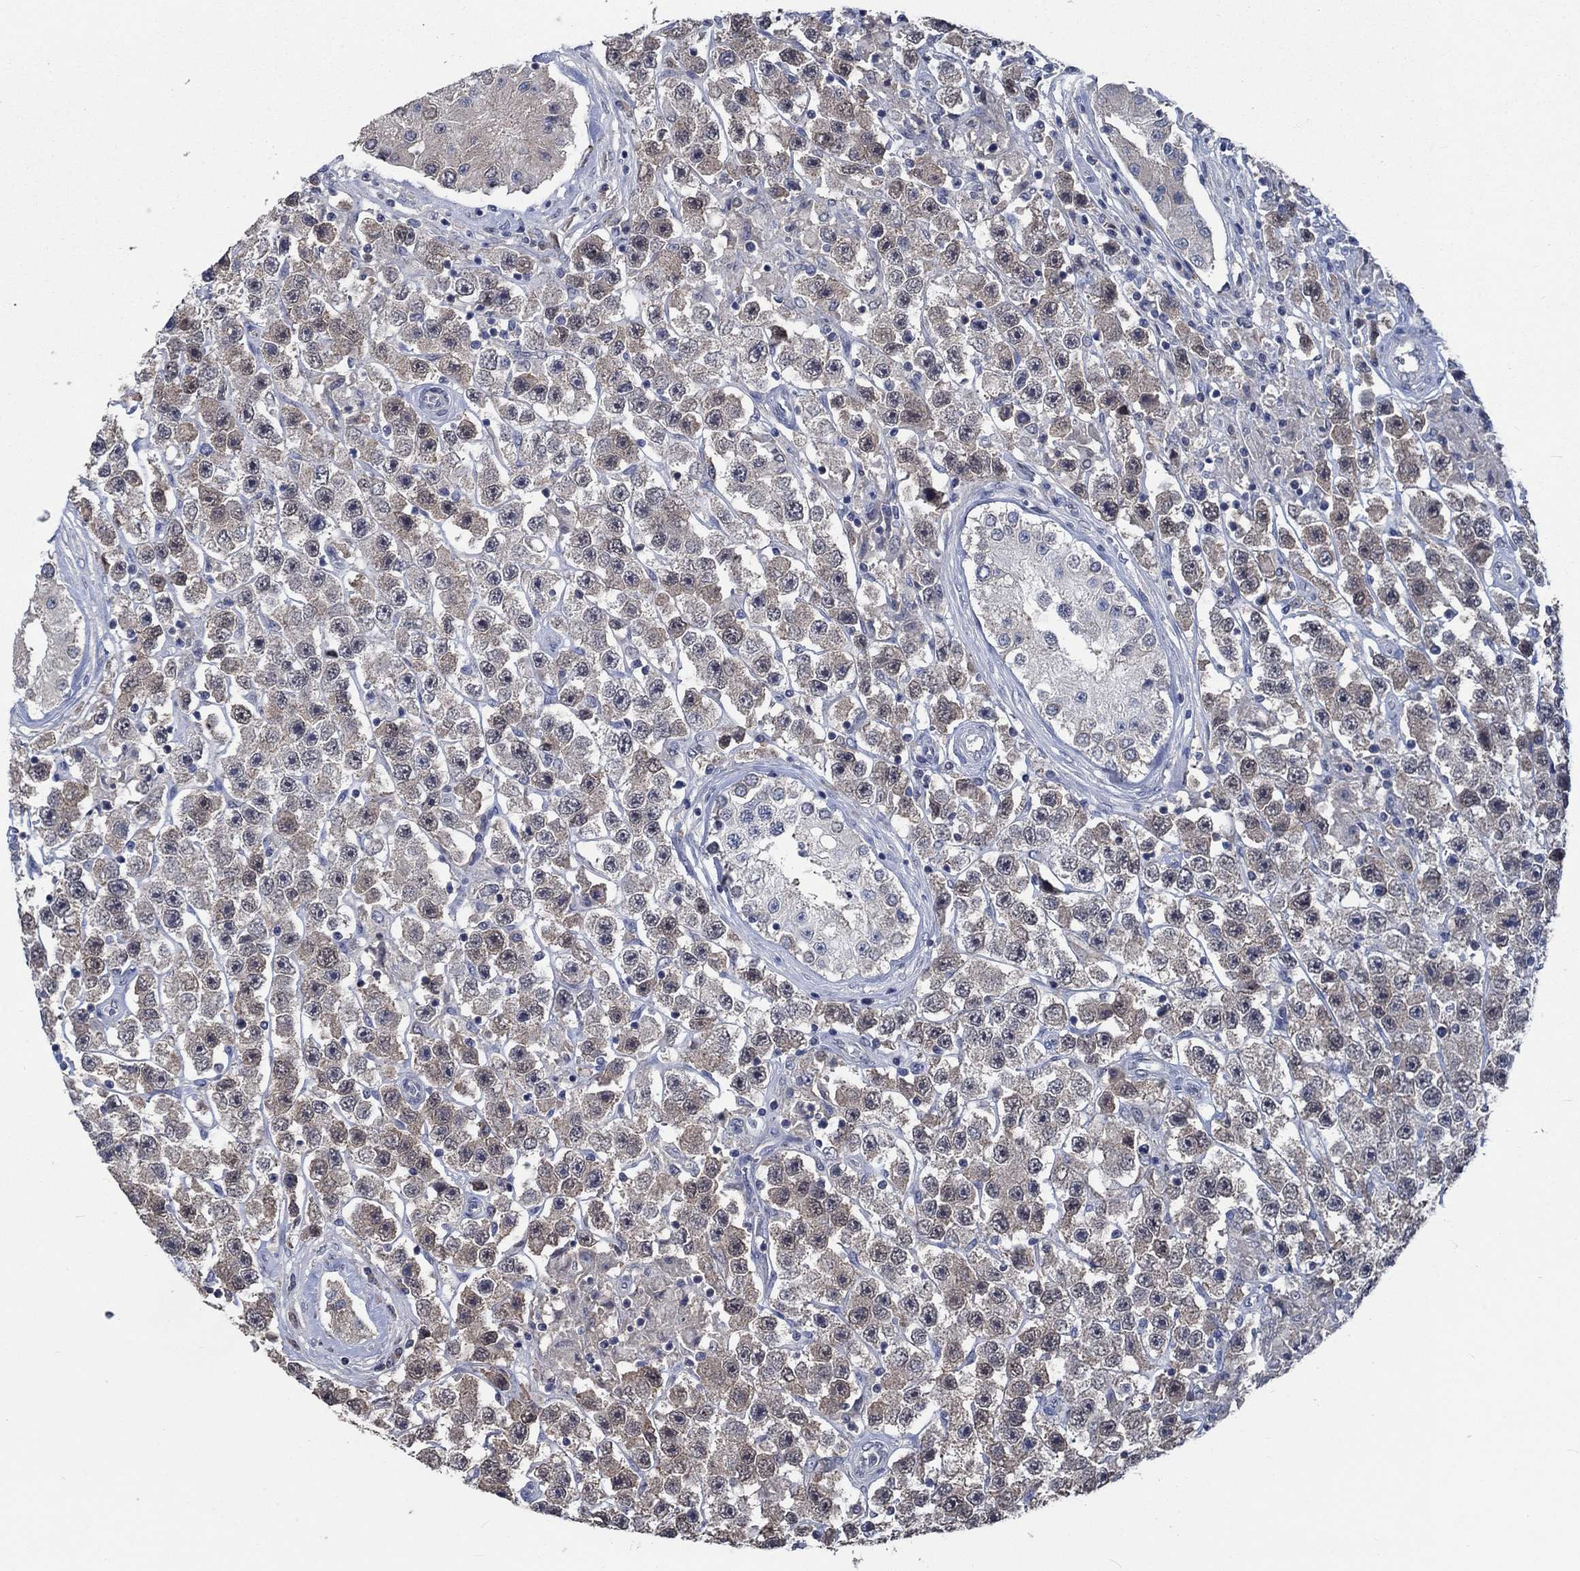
{"staining": {"intensity": "weak", "quantity": ">75%", "location": "cytoplasmic/membranous"}, "tissue": "testis cancer", "cell_type": "Tumor cells", "image_type": "cancer", "snomed": [{"axis": "morphology", "description": "Seminoma, NOS"}, {"axis": "topography", "description": "Testis"}], "caption": "The histopathology image demonstrates immunohistochemical staining of testis cancer. There is weak cytoplasmic/membranous expression is identified in about >75% of tumor cells.", "gene": "OBSCN", "patient": {"sex": "male", "age": 45}}